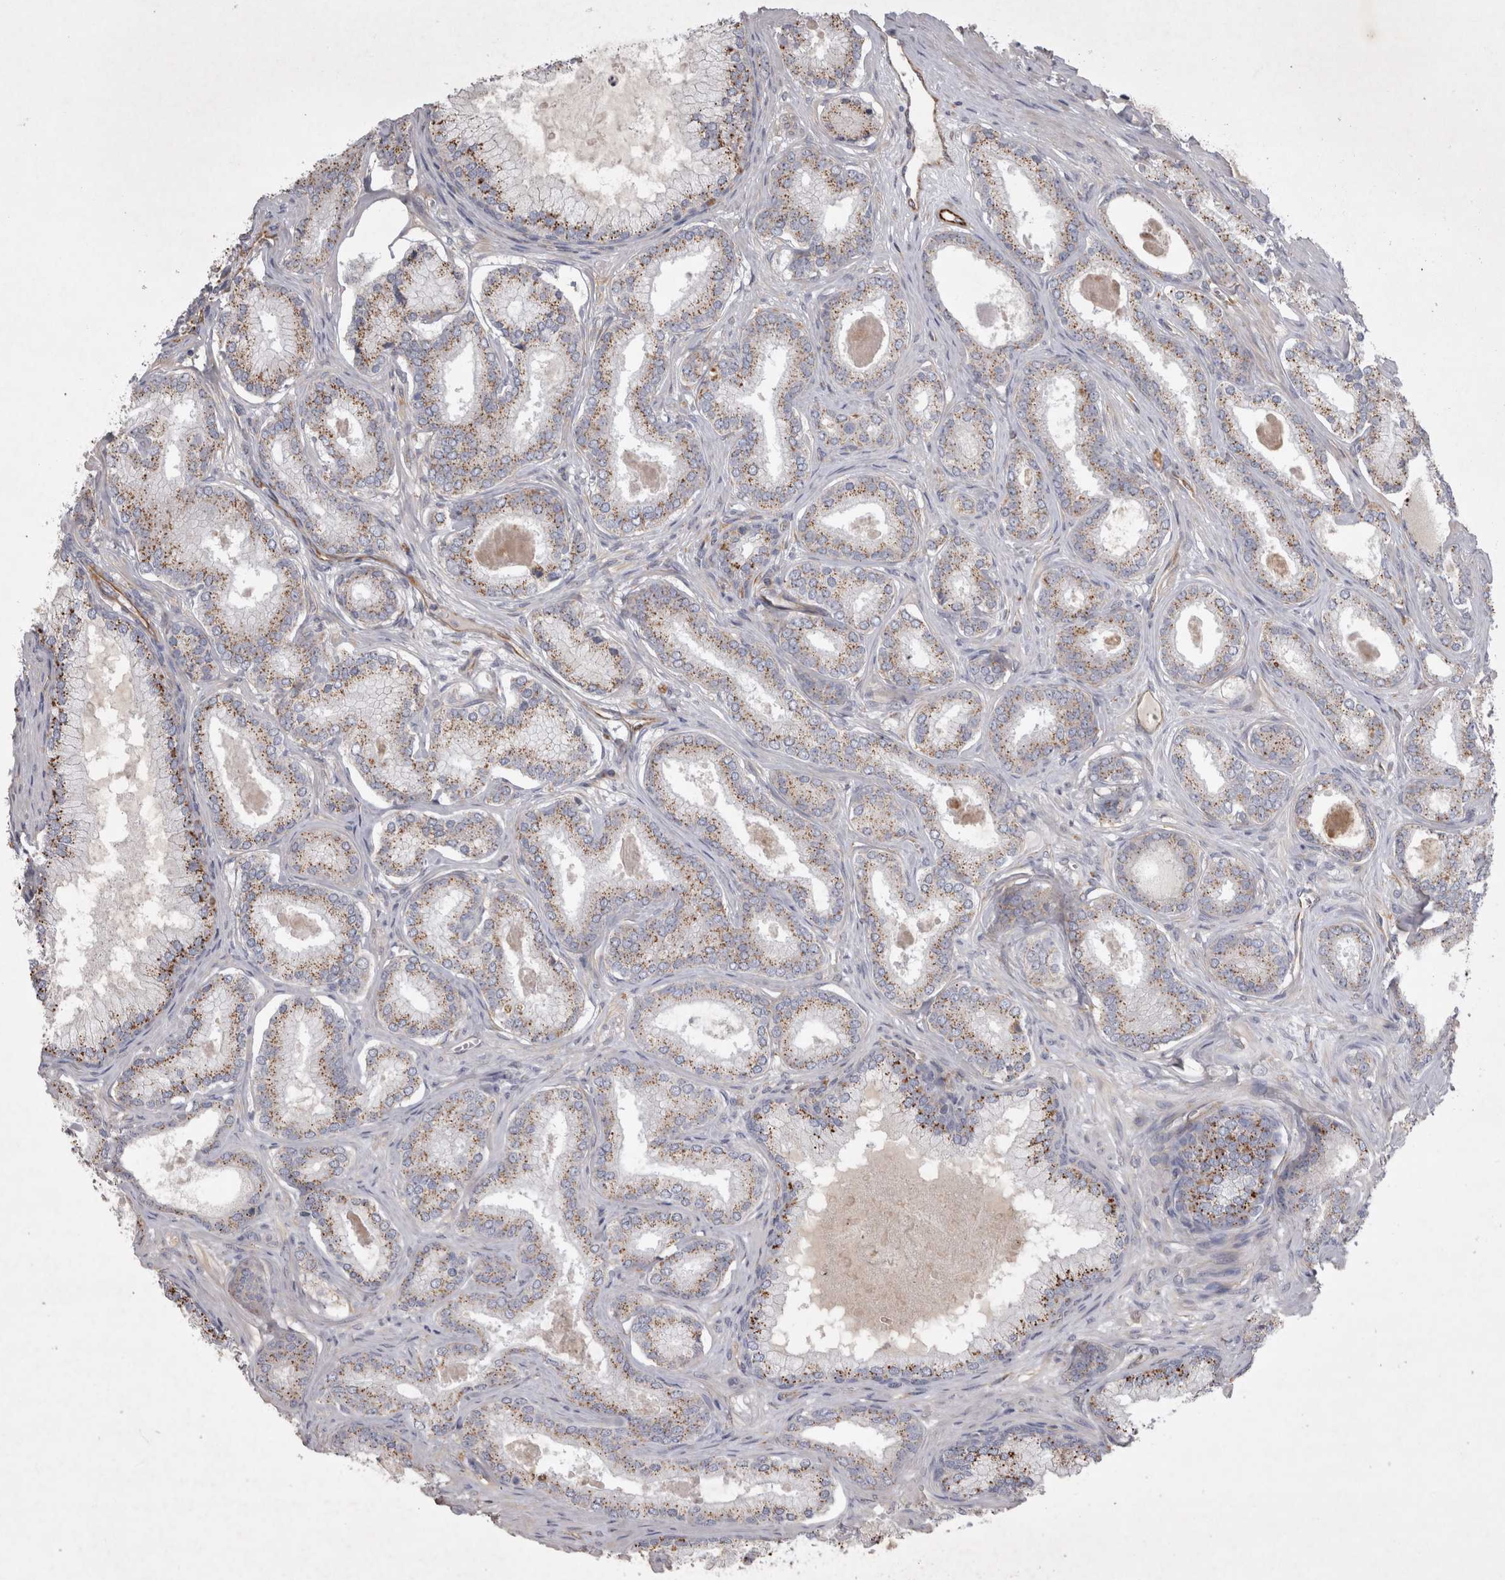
{"staining": {"intensity": "moderate", "quantity": "<25%", "location": "cytoplasmic/membranous"}, "tissue": "prostate cancer", "cell_type": "Tumor cells", "image_type": "cancer", "snomed": [{"axis": "morphology", "description": "Adenocarcinoma, Low grade"}, {"axis": "topography", "description": "Prostate"}], "caption": "Prostate cancer (low-grade adenocarcinoma) was stained to show a protein in brown. There is low levels of moderate cytoplasmic/membranous positivity in approximately <25% of tumor cells.", "gene": "STRADB", "patient": {"sex": "male", "age": 70}}